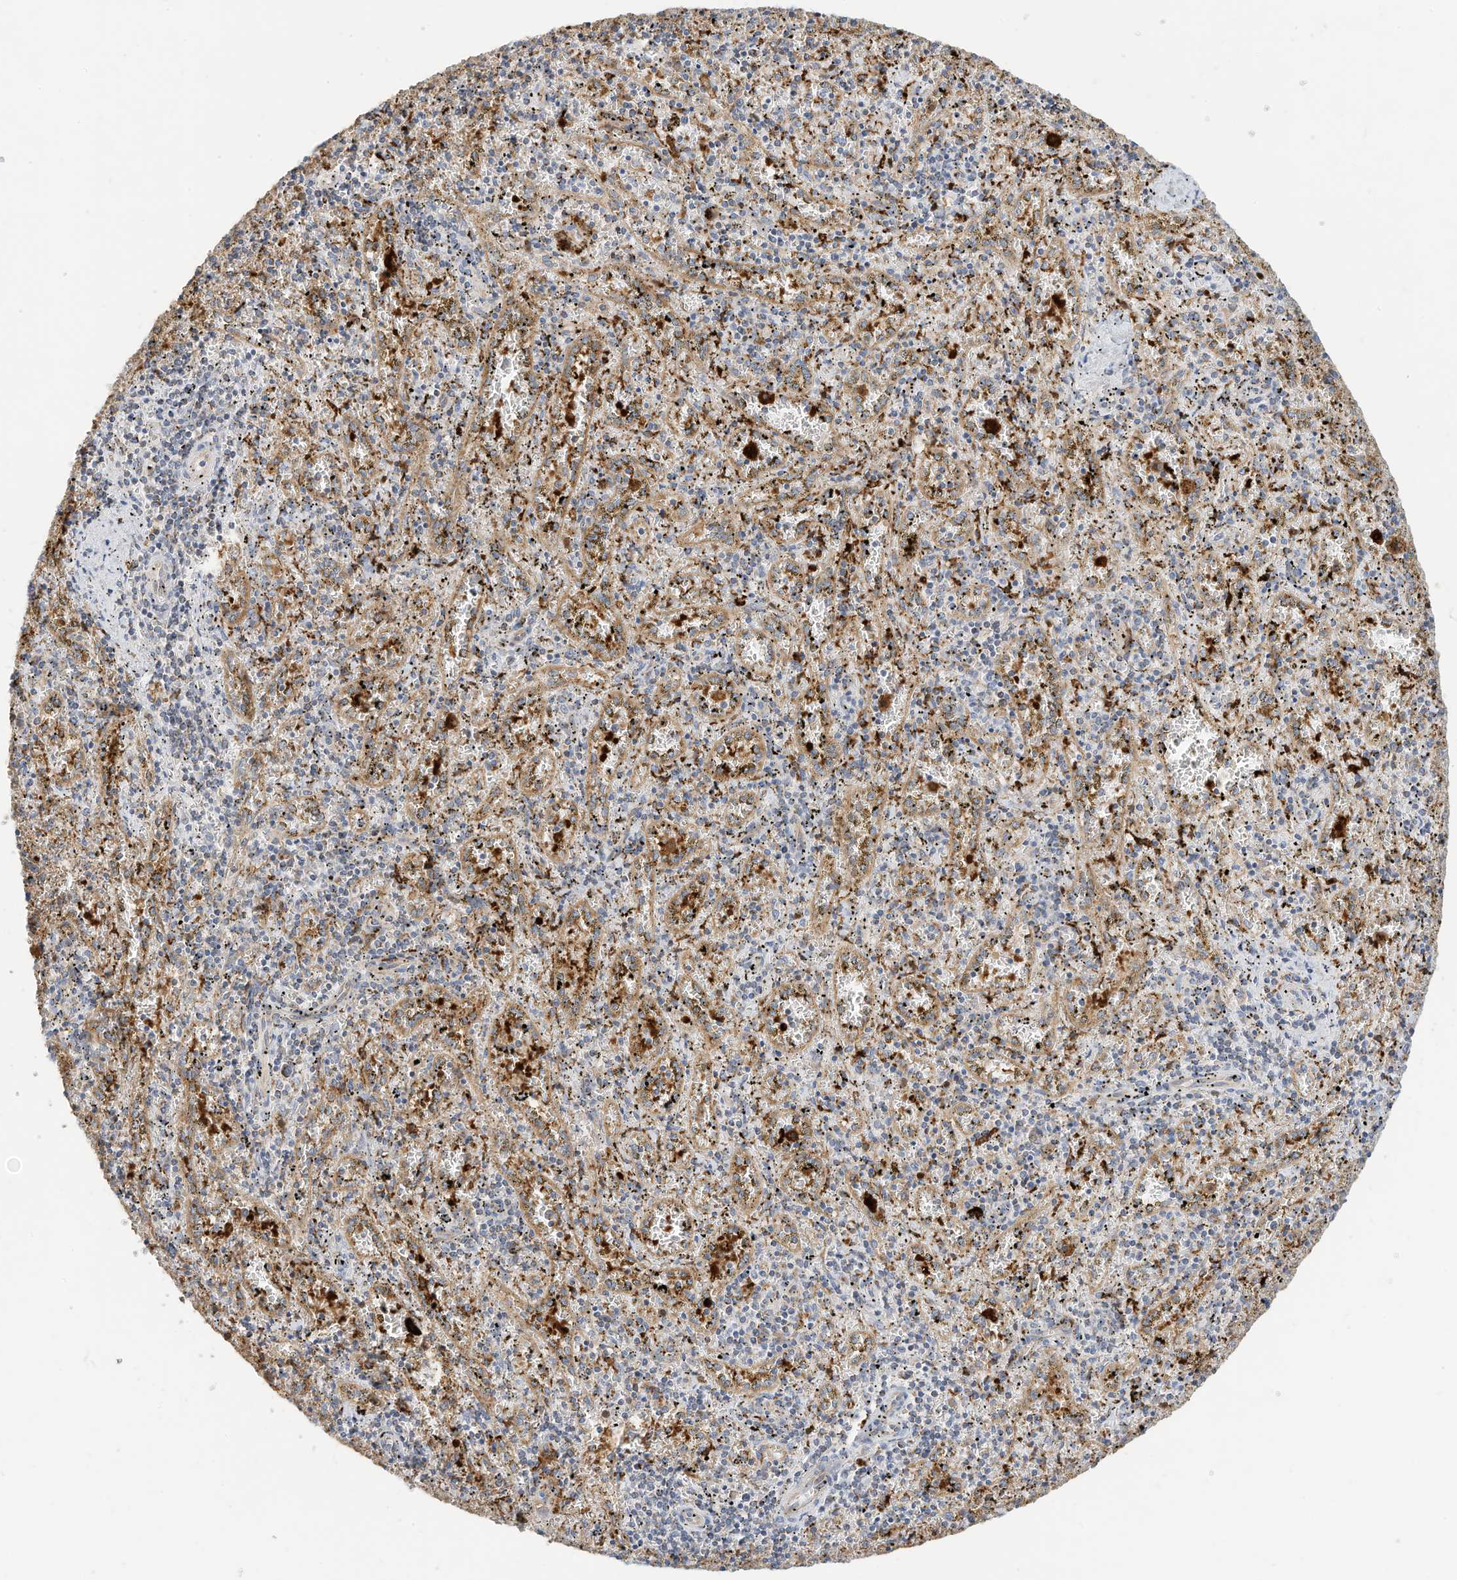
{"staining": {"intensity": "strong", "quantity": "<25%", "location": "cytoplasmic/membranous"}, "tissue": "spleen", "cell_type": "Cells in red pulp", "image_type": "normal", "snomed": [{"axis": "morphology", "description": "Normal tissue, NOS"}, {"axis": "topography", "description": "Spleen"}], "caption": "Cells in red pulp demonstrate medium levels of strong cytoplasmic/membranous expression in approximately <25% of cells in unremarkable human spleen.", "gene": "RHOH", "patient": {"sex": "male", "age": 11}}